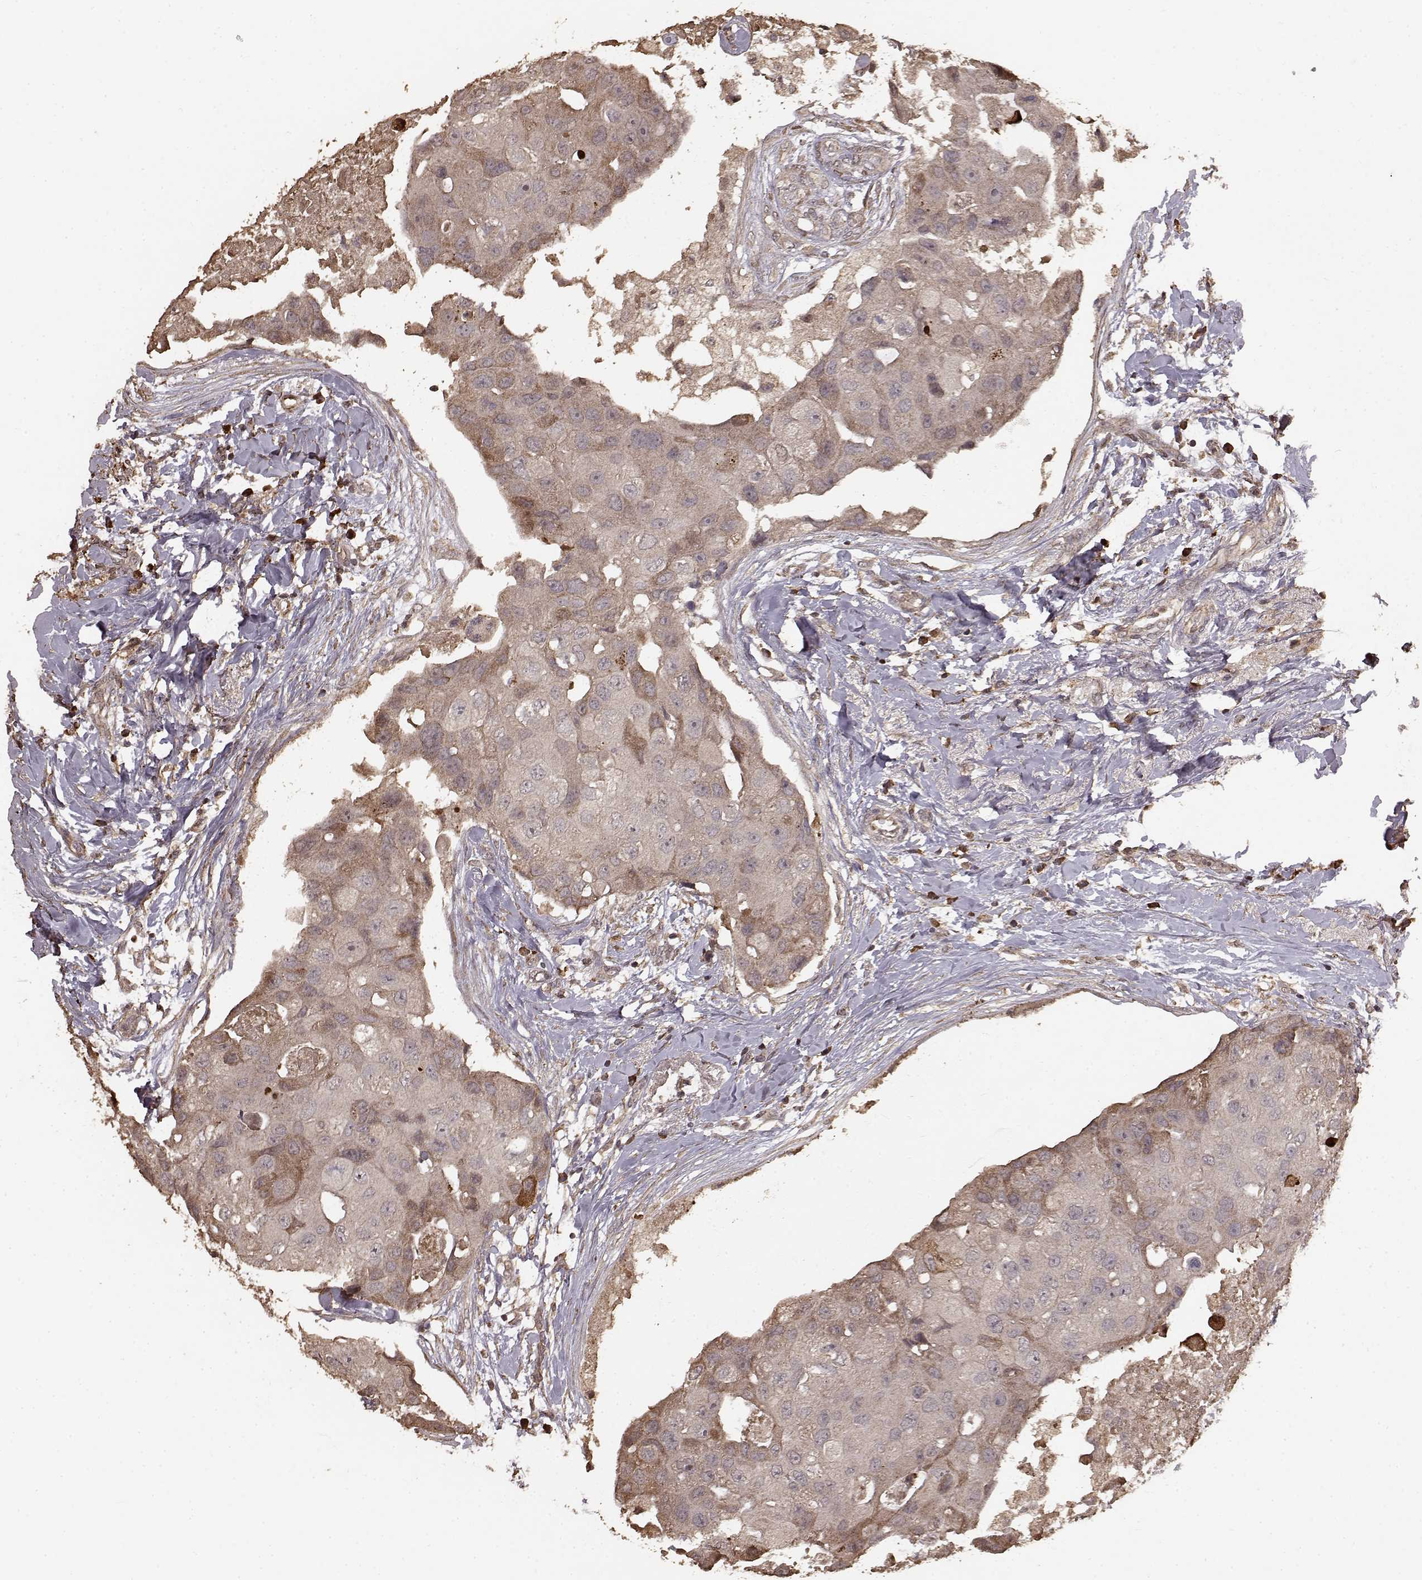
{"staining": {"intensity": "moderate", "quantity": "25%-75%", "location": "cytoplasmic/membranous"}, "tissue": "breast cancer", "cell_type": "Tumor cells", "image_type": "cancer", "snomed": [{"axis": "morphology", "description": "Duct carcinoma"}, {"axis": "topography", "description": "Breast"}], "caption": "The immunohistochemical stain highlights moderate cytoplasmic/membranous staining in tumor cells of infiltrating ductal carcinoma (breast) tissue.", "gene": "USP15", "patient": {"sex": "female", "age": 43}}